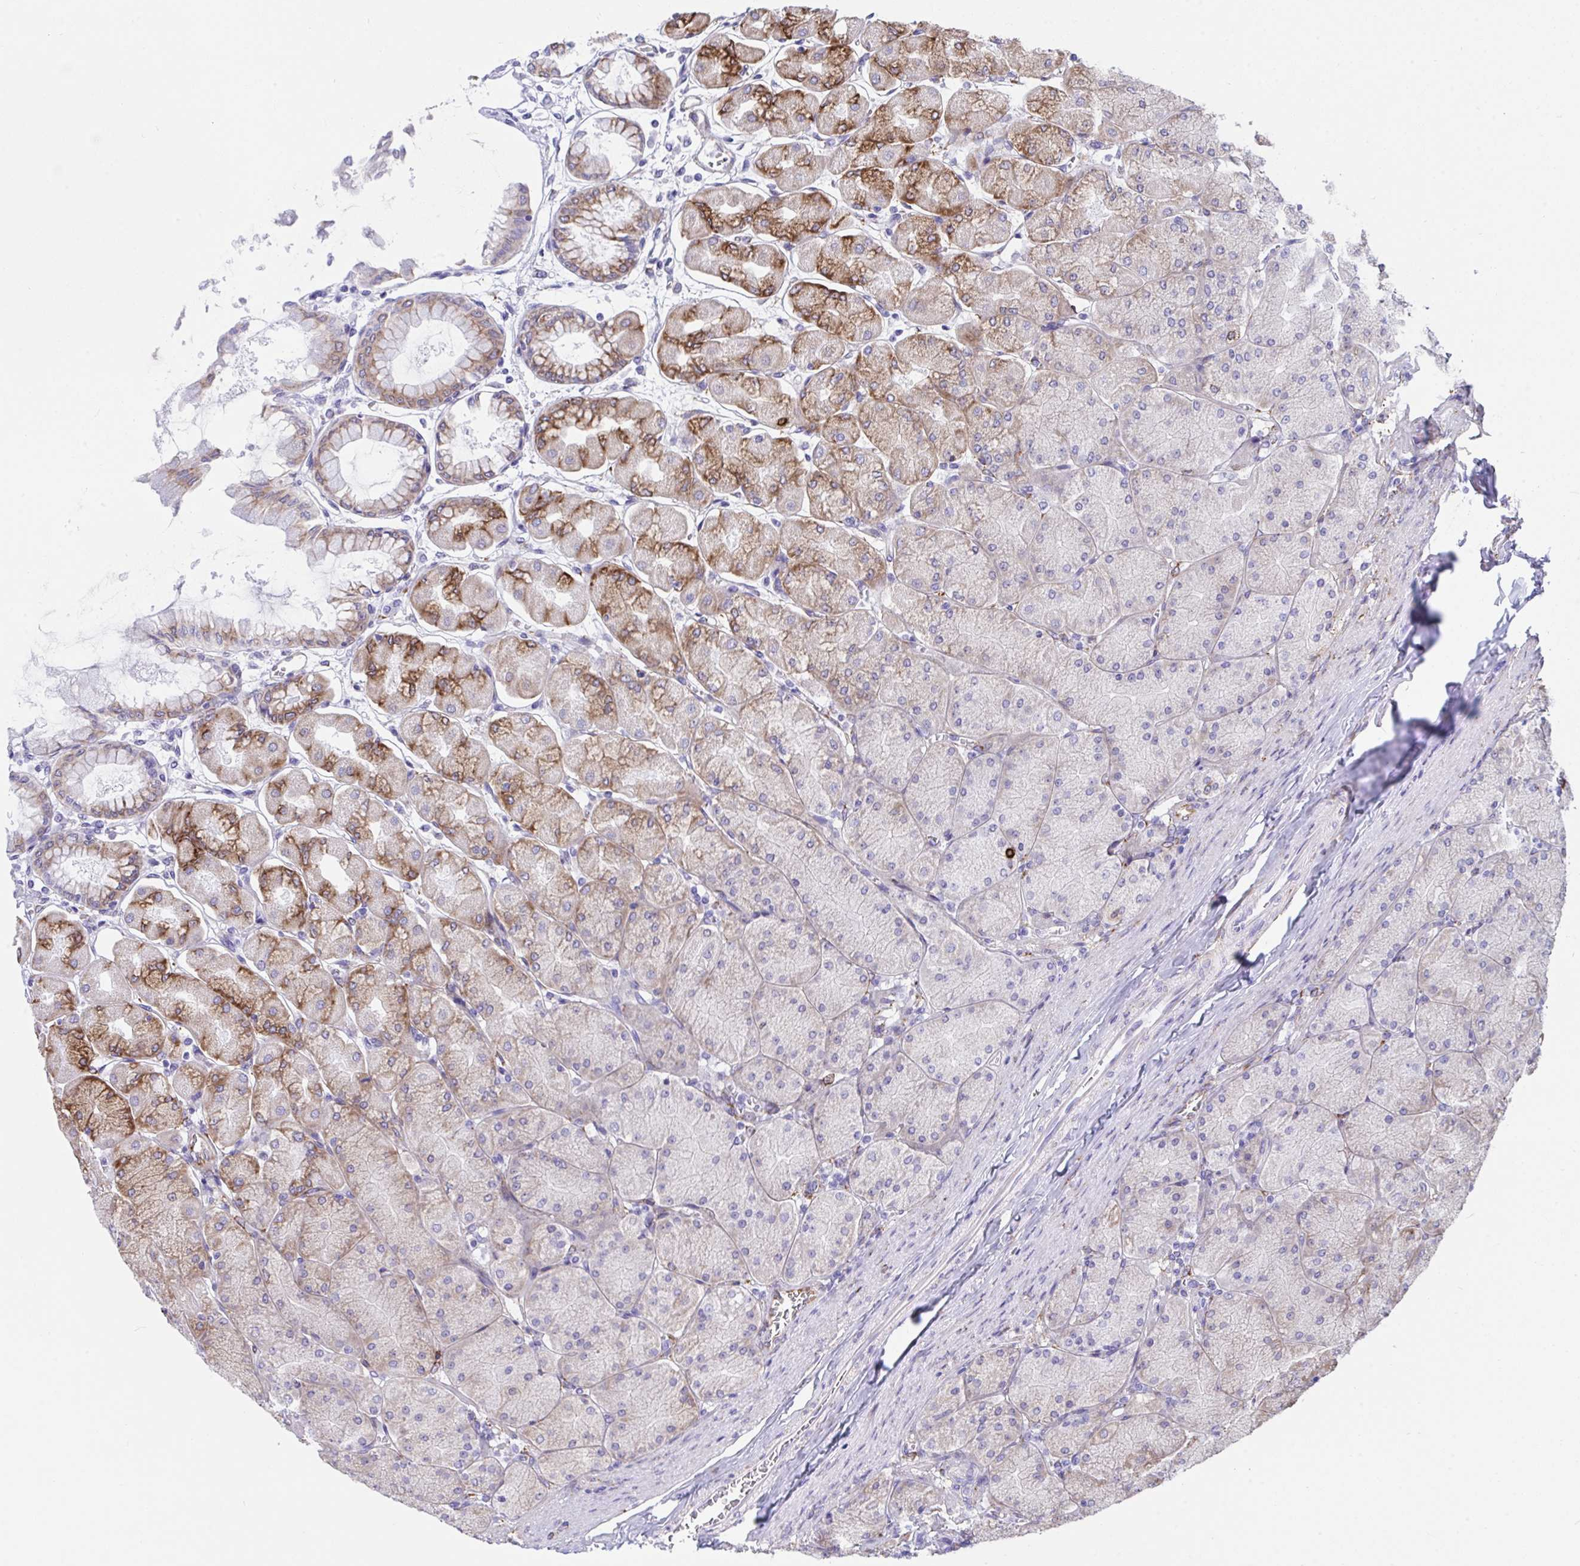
{"staining": {"intensity": "moderate", "quantity": "25%-75%", "location": "cytoplasmic/membranous"}, "tissue": "stomach", "cell_type": "Glandular cells", "image_type": "normal", "snomed": [{"axis": "morphology", "description": "Normal tissue, NOS"}, {"axis": "topography", "description": "Stomach, upper"}], "caption": "The image displays immunohistochemical staining of normal stomach. There is moderate cytoplasmic/membranous staining is seen in about 25%-75% of glandular cells. (IHC, brightfield microscopy, high magnification).", "gene": "ASPH", "patient": {"sex": "female", "age": 56}}